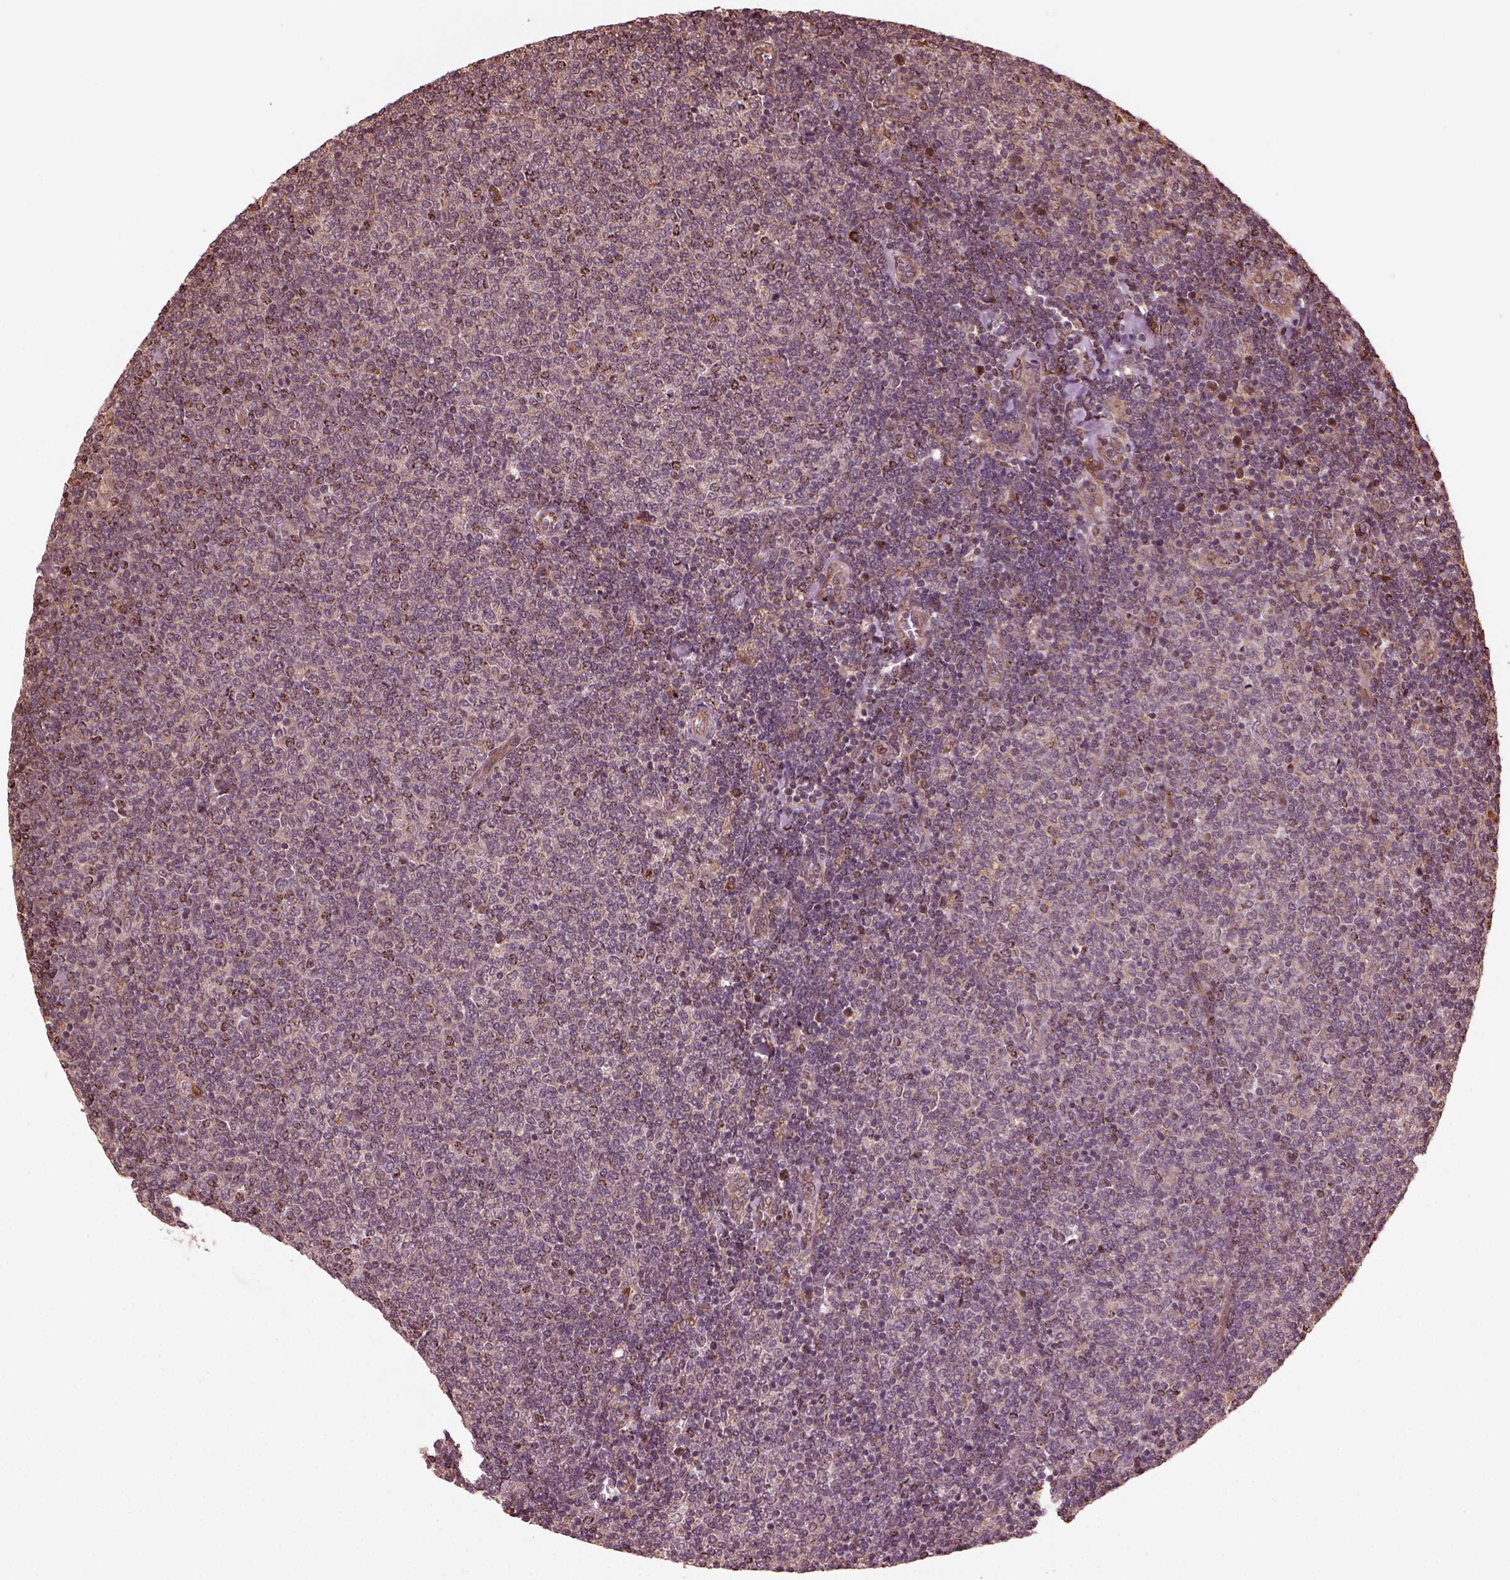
{"staining": {"intensity": "negative", "quantity": "none", "location": "none"}, "tissue": "lymphoma", "cell_type": "Tumor cells", "image_type": "cancer", "snomed": [{"axis": "morphology", "description": "Malignant lymphoma, non-Hodgkin's type, Low grade"}, {"axis": "topography", "description": "Lymph node"}], "caption": "Immunohistochemistry of human lymphoma reveals no staining in tumor cells.", "gene": "ZNF292", "patient": {"sex": "male", "age": 52}}